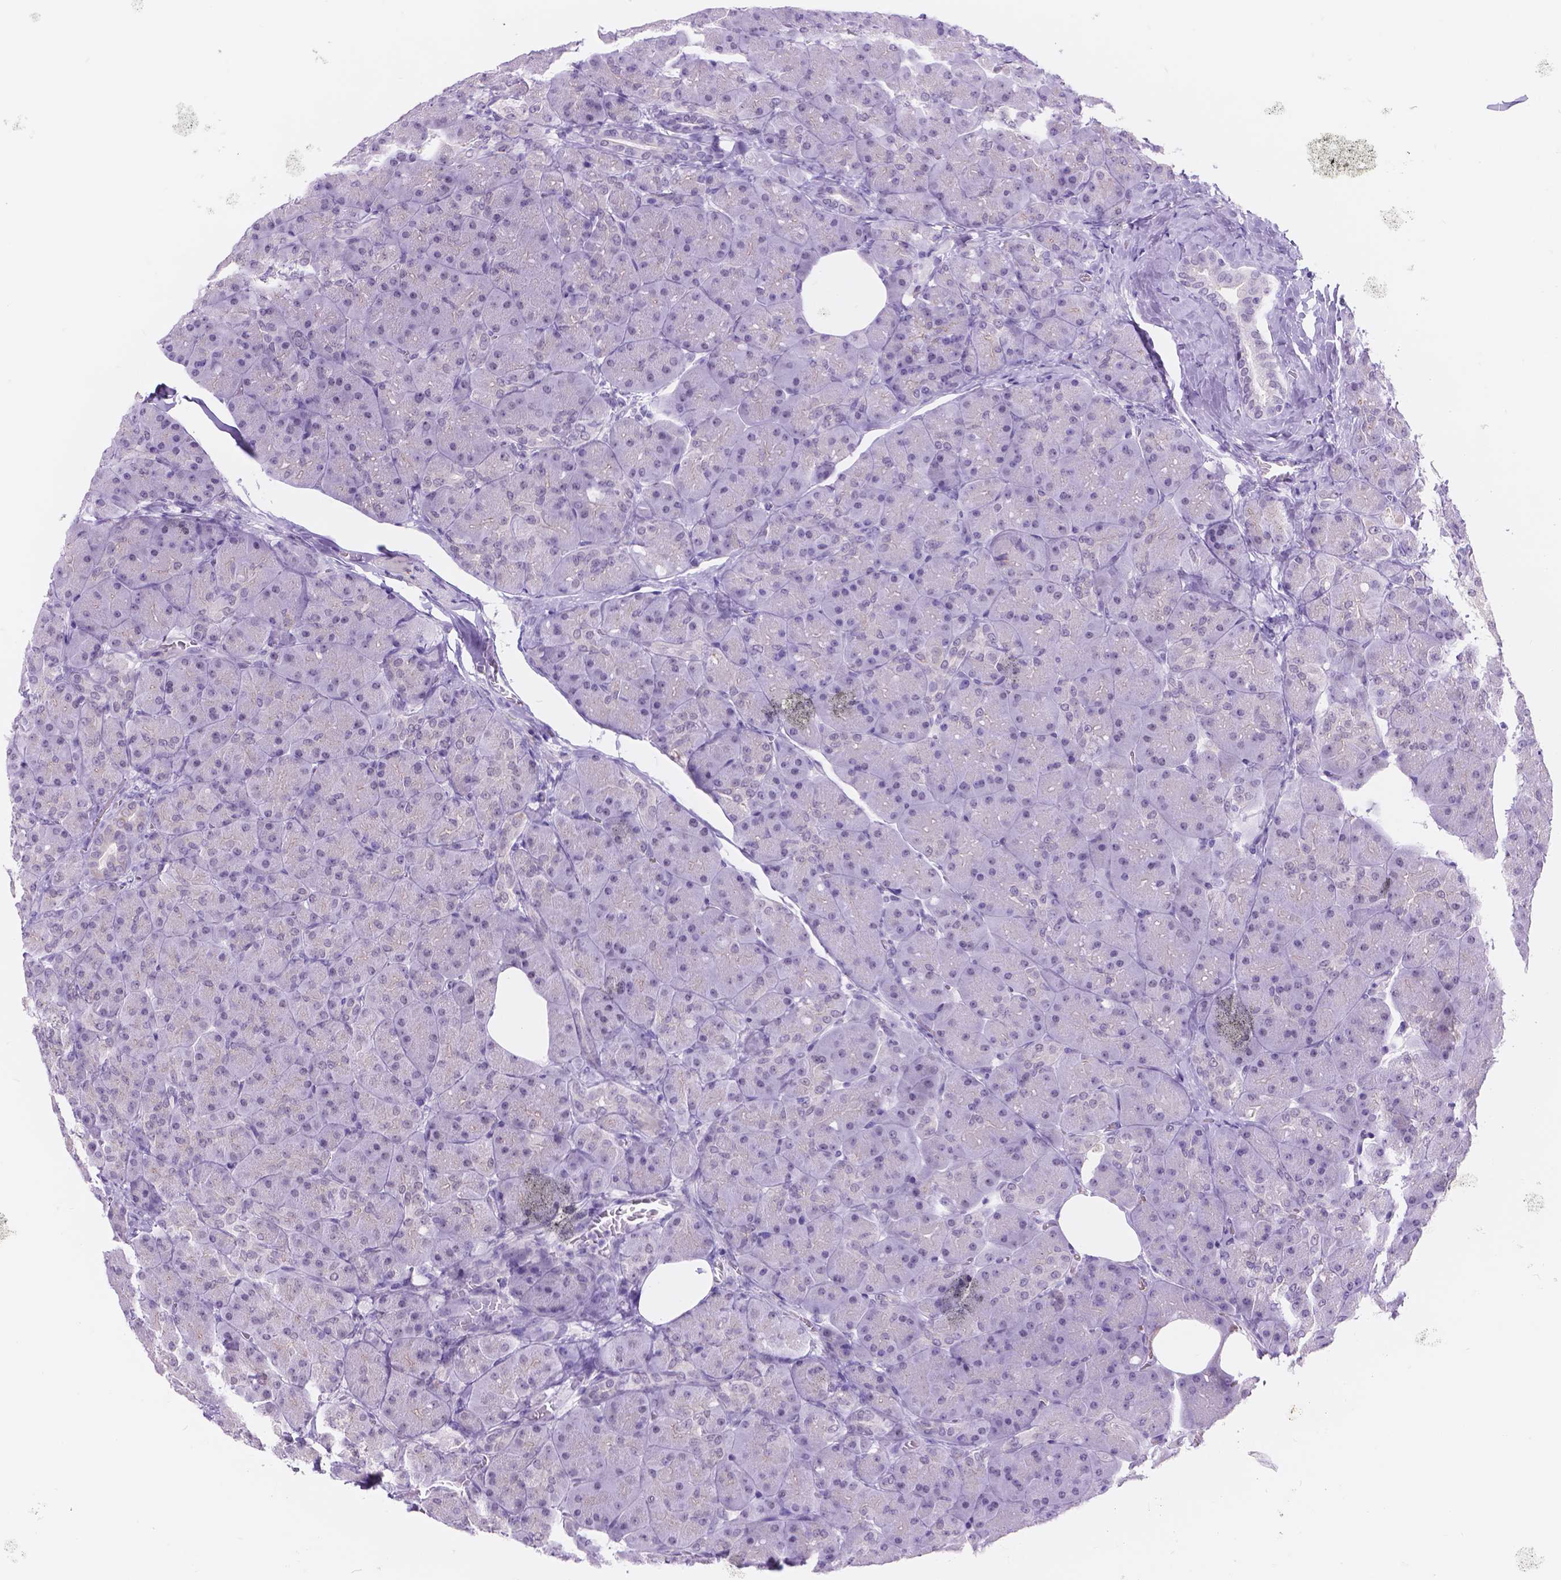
{"staining": {"intensity": "negative", "quantity": "none", "location": "none"}, "tissue": "pancreas", "cell_type": "Exocrine glandular cells", "image_type": "normal", "snomed": [{"axis": "morphology", "description": "Normal tissue, NOS"}, {"axis": "topography", "description": "Pancreas"}], "caption": "IHC micrograph of normal human pancreas stained for a protein (brown), which reveals no staining in exocrine glandular cells.", "gene": "DCC", "patient": {"sex": "male", "age": 55}}